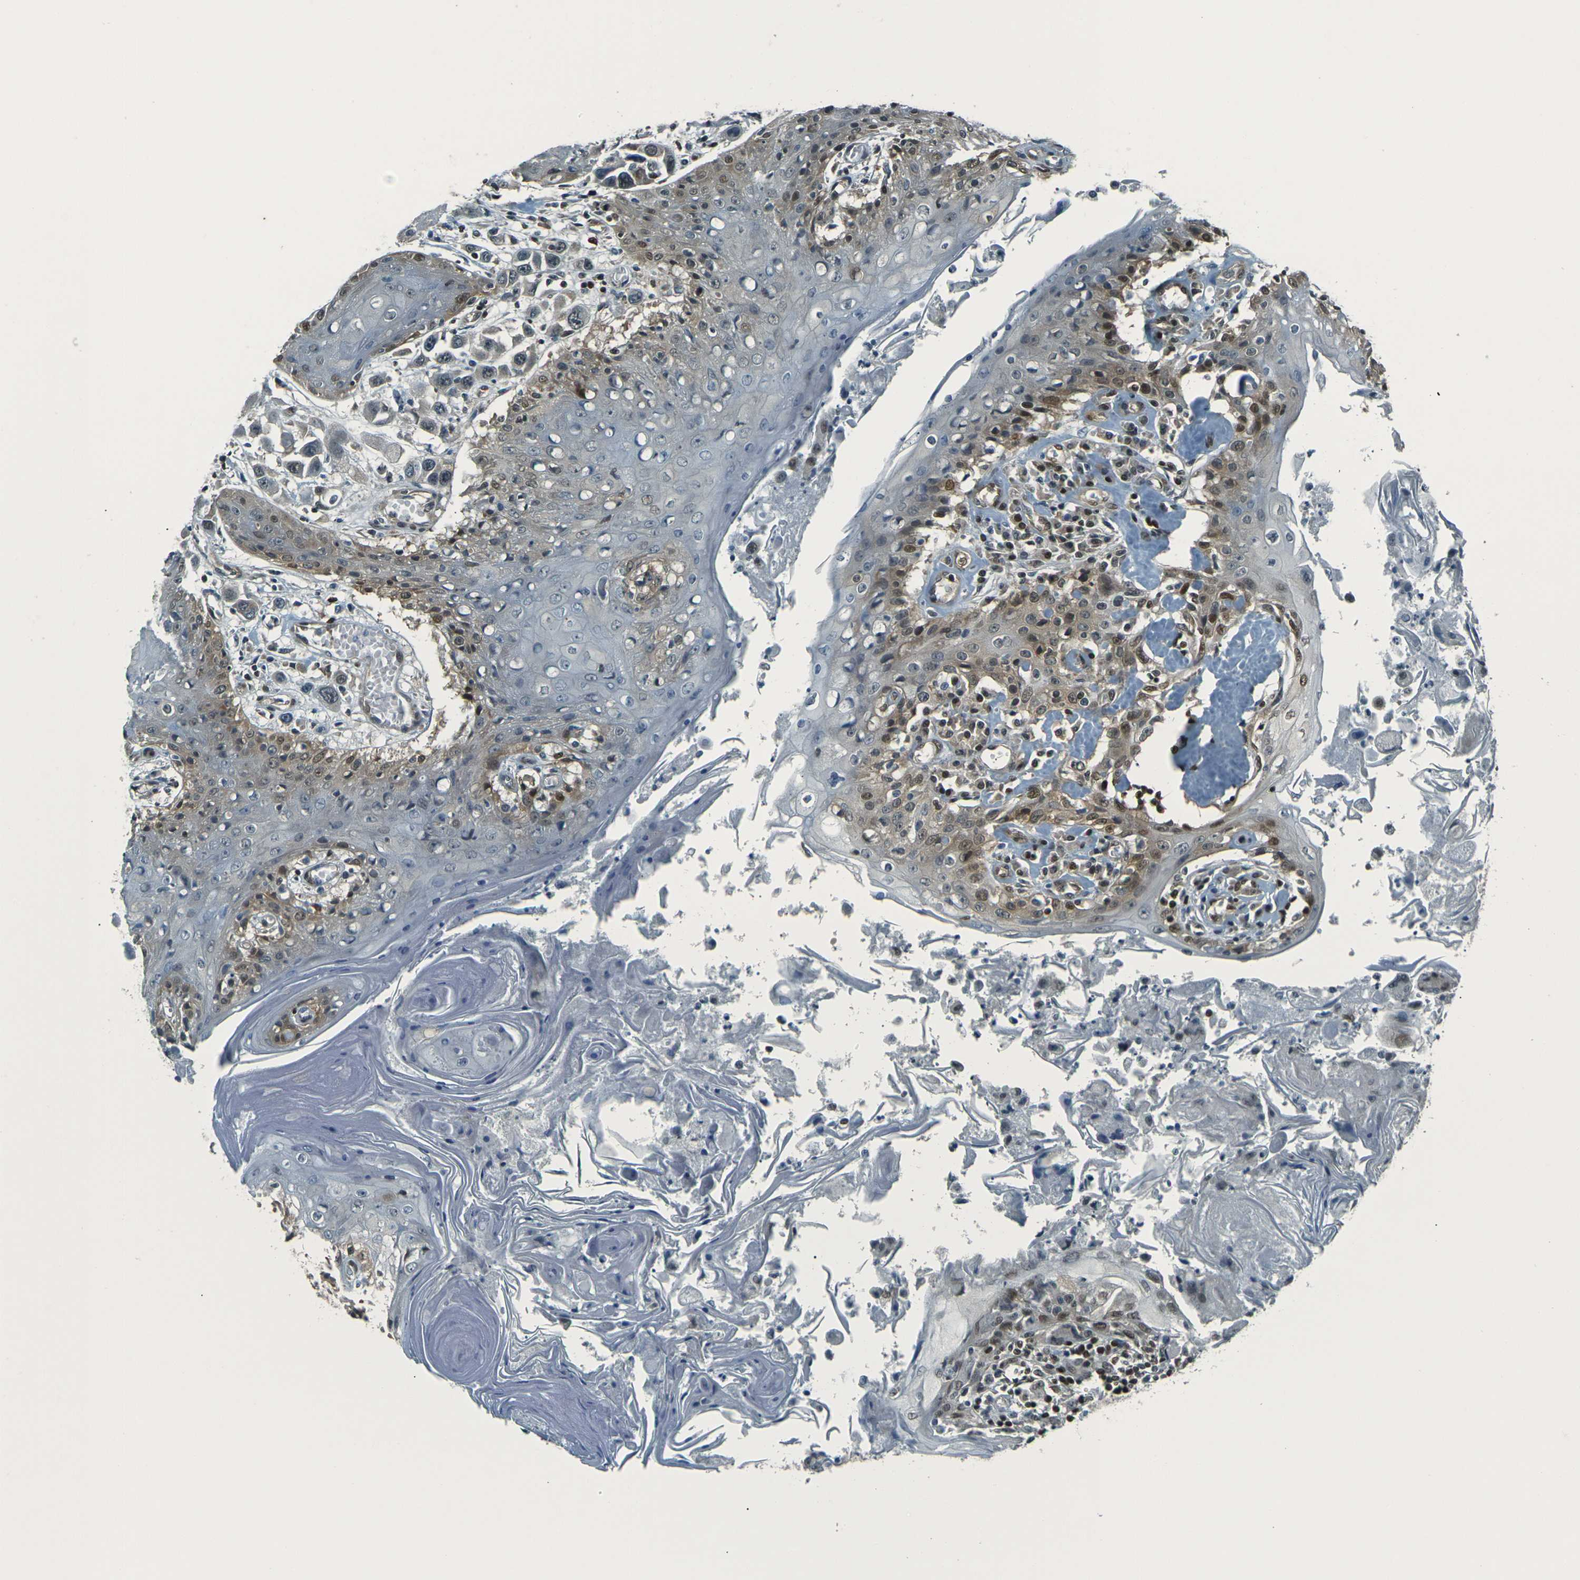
{"staining": {"intensity": "moderate", "quantity": "25%-75%", "location": "nuclear"}, "tissue": "head and neck cancer", "cell_type": "Tumor cells", "image_type": "cancer", "snomed": [{"axis": "morphology", "description": "Squamous cell carcinoma, NOS"}, {"axis": "topography", "description": "Oral tissue"}, {"axis": "topography", "description": "Head-Neck"}], "caption": "Protein staining demonstrates moderate nuclear staining in about 25%-75% of tumor cells in head and neck squamous cell carcinoma.", "gene": "NHEJ1", "patient": {"sex": "female", "age": 76}}